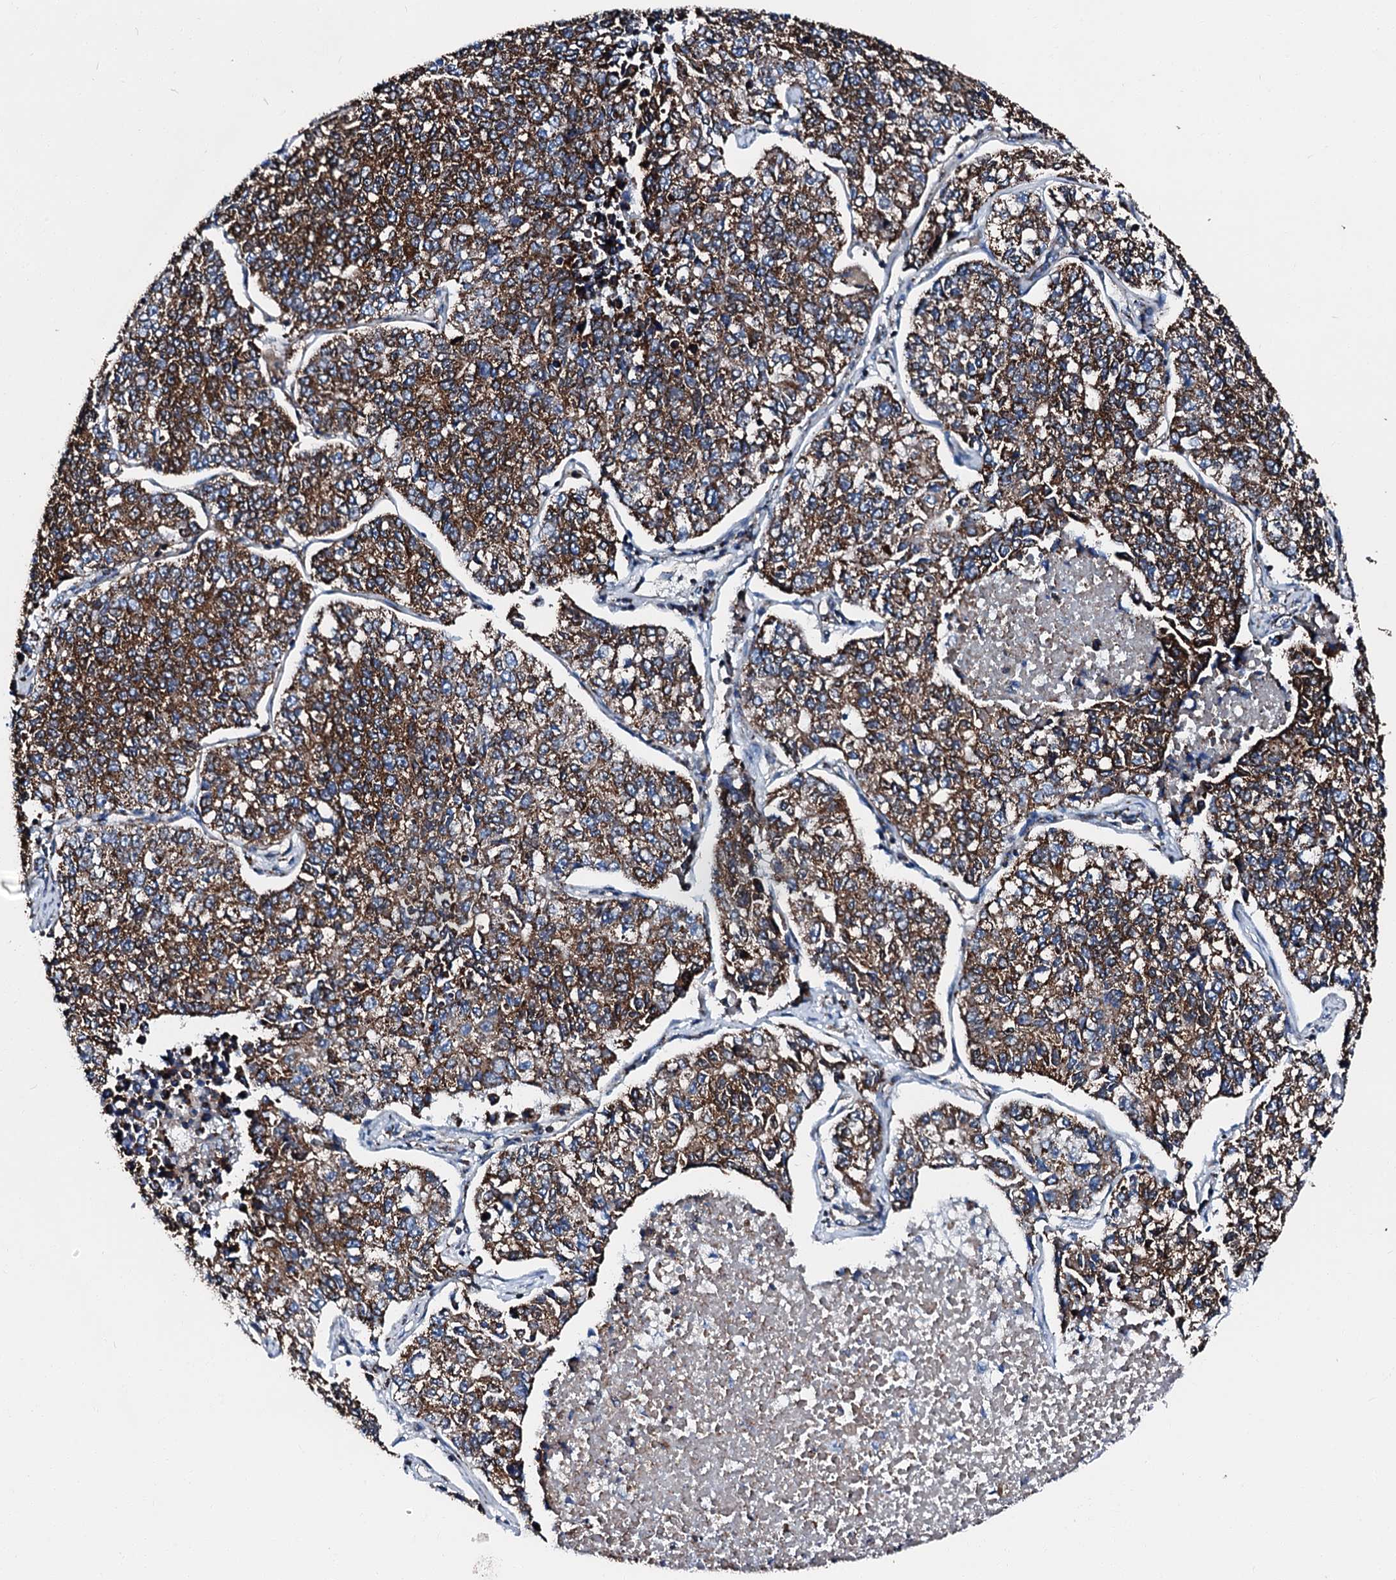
{"staining": {"intensity": "strong", "quantity": ">75%", "location": "cytoplasmic/membranous"}, "tissue": "lung cancer", "cell_type": "Tumor cells", "image_type": "cancer", "snomed": [{"axis": "morphology", "description": "Adenocarcinoma, NOS"}, {"axis": "topography", "description": "Lung"}], "caption": "An image showing strong cytoplasmic/membranous positivity in approximately >75% of tumor cells in adenocarcinoma (lung), as visualized by brown immunohistochemical staining.", "gene": "HADH", "patient": {"sex": "male", "age": 49}}